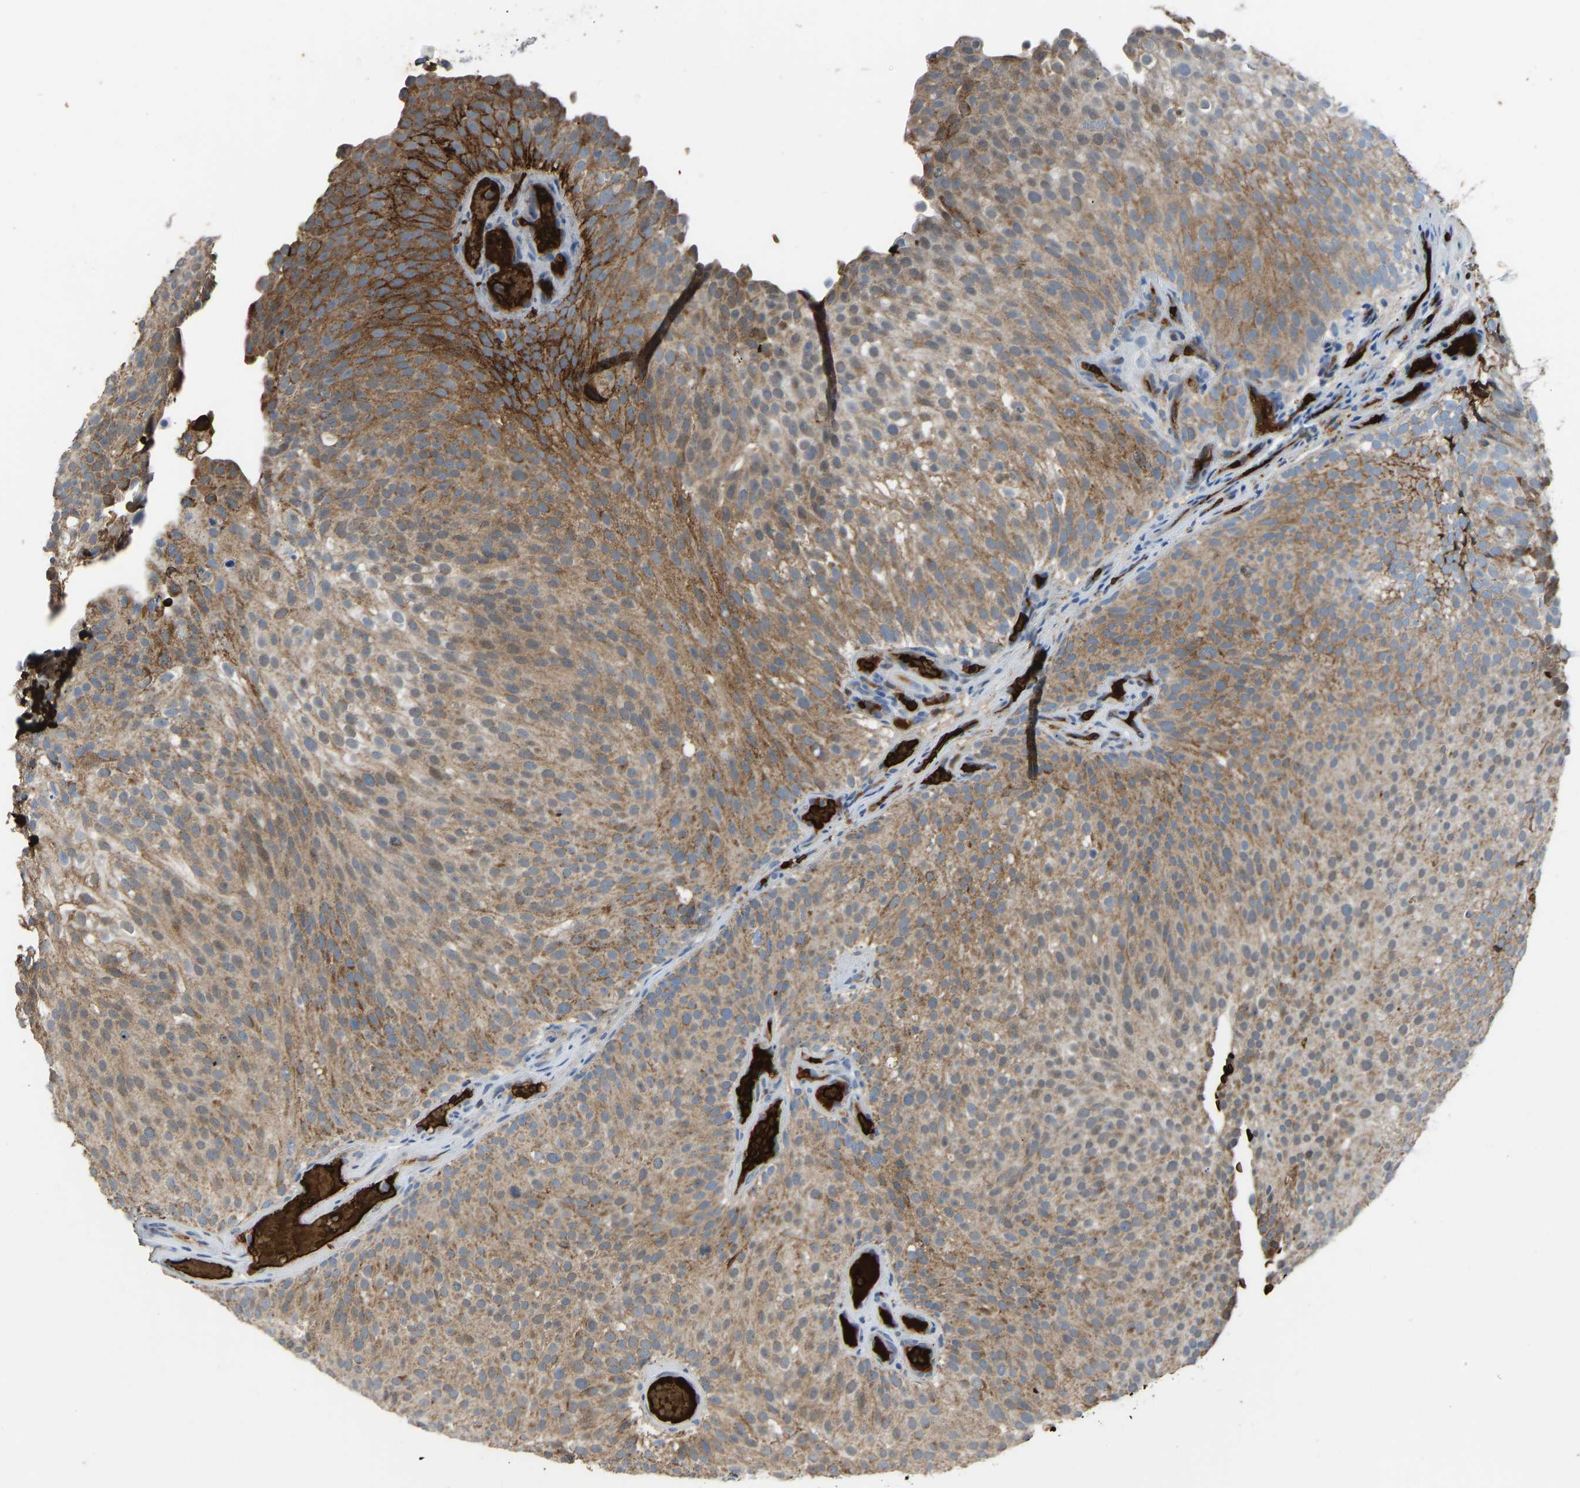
{"staining": {"intensity": "moderate", "quantity": ">75%", "location": "cytoplasmic/membranous"}, "tissue": "urothelial cancer", "cell_type": "Tumor cells", "image_type": "cancer", "snomed": [{"axis": "morphology", "description": "Urothelial carcinoma, Low grade"}, {"axis": "topography", "description": "Urinary bladder"}], "caption": "This is an image of immunohistochemistry staining of urothelial carcinoma (low-grade), which shows moderate expression in the cytoplasmic/membranous of tumor cells.", "gene": "PIGS", "patient": {"sex": "male", "age": 78}}